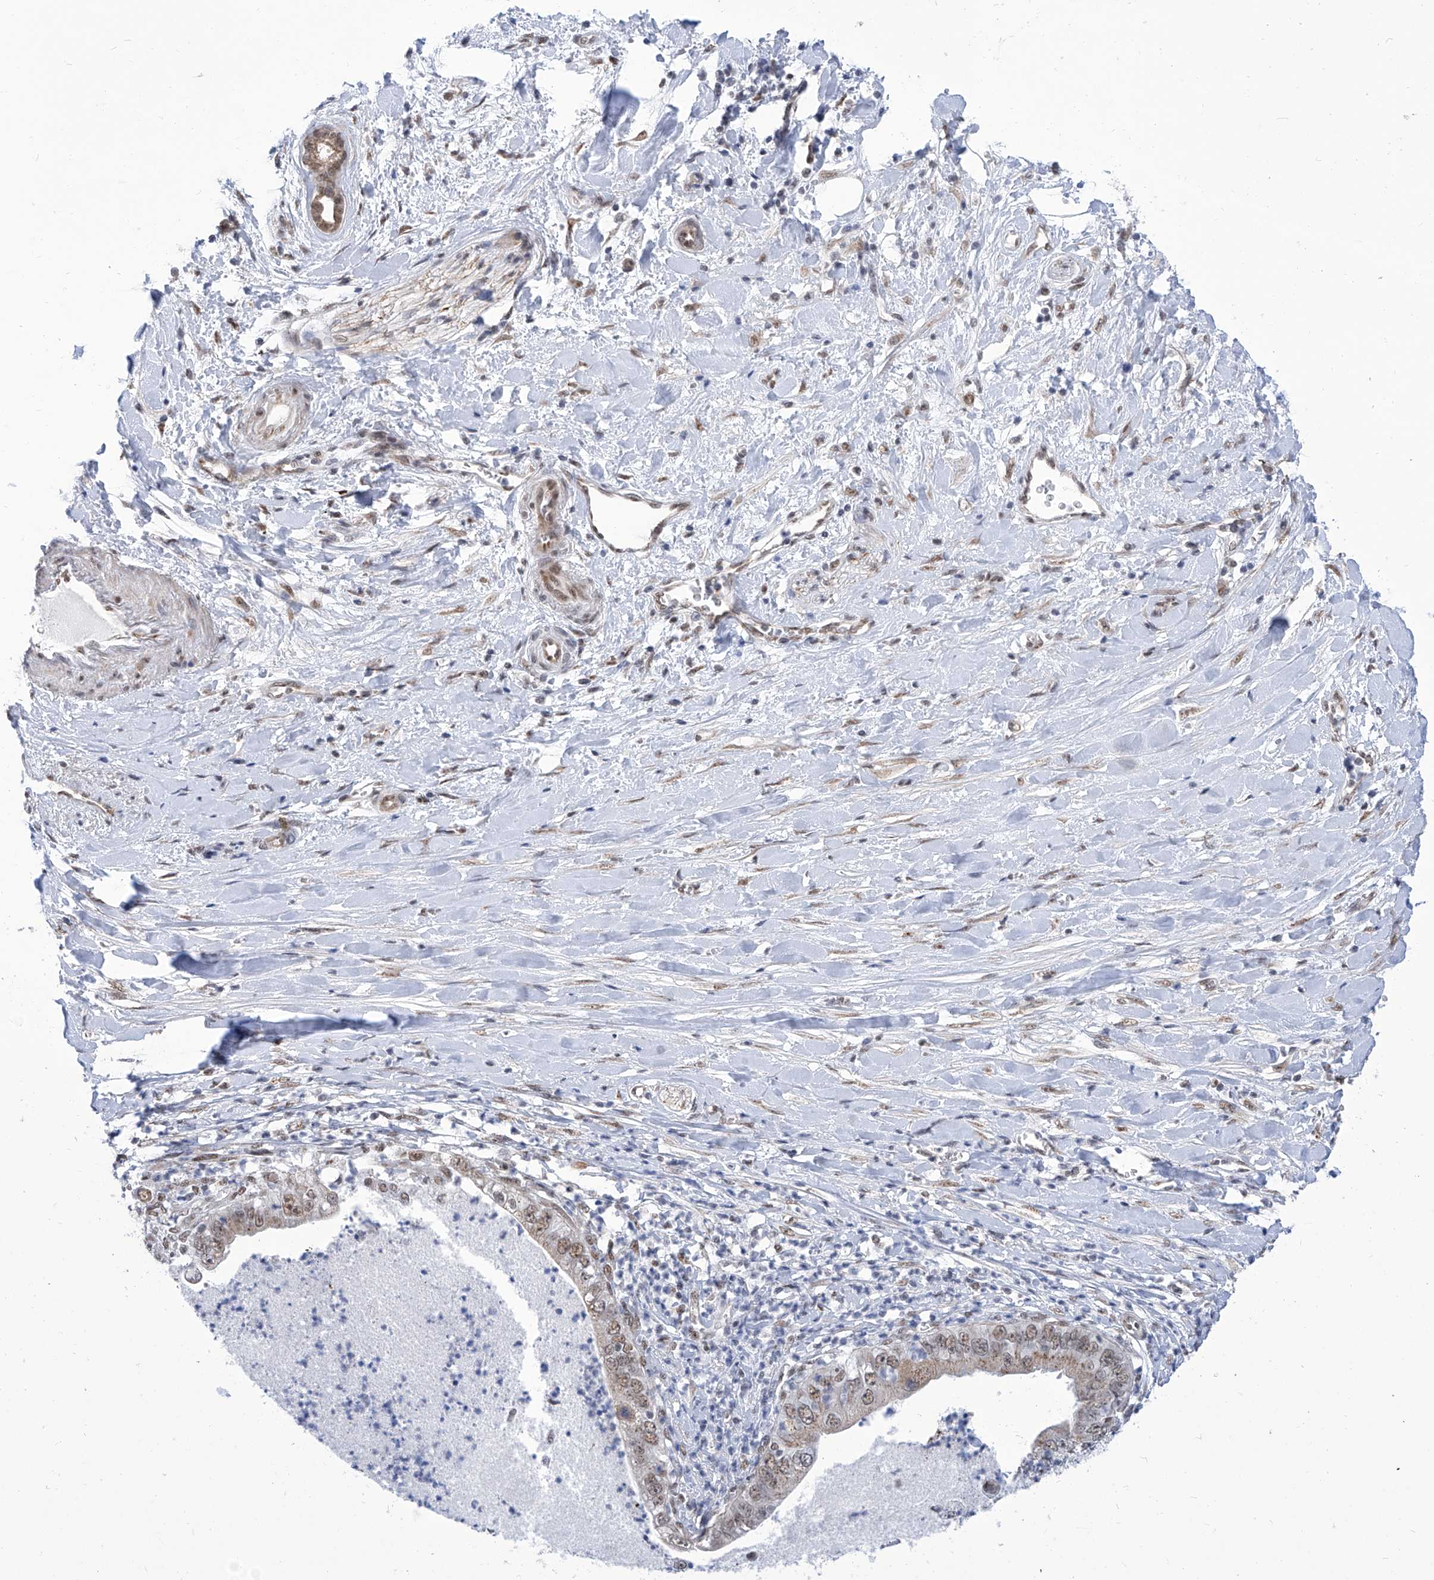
{"staining": {"intensity": "moderate", "quantity": ">75%", "location": "cytoplasmic/membranous,nuclear"}, "tissue": "pancreatic cancer", "cell_type": "Tumor cells", "image_type": "cancer", "snomed": [{"axis": "morphology", "description": "Adenocarcinoma, NOS"}, {"axis": "topography", "description": "Pancreas"}], "caption": "An image of pancreatic cancer stained for a protein displays moderate cytoplasmic/membranous and nuclear brown staining in tumor cells. (Brightfield microscopy of DAB IHC at high magnification).", "gene": "SART1", "patient": {"sex": "female", "age": 78}}